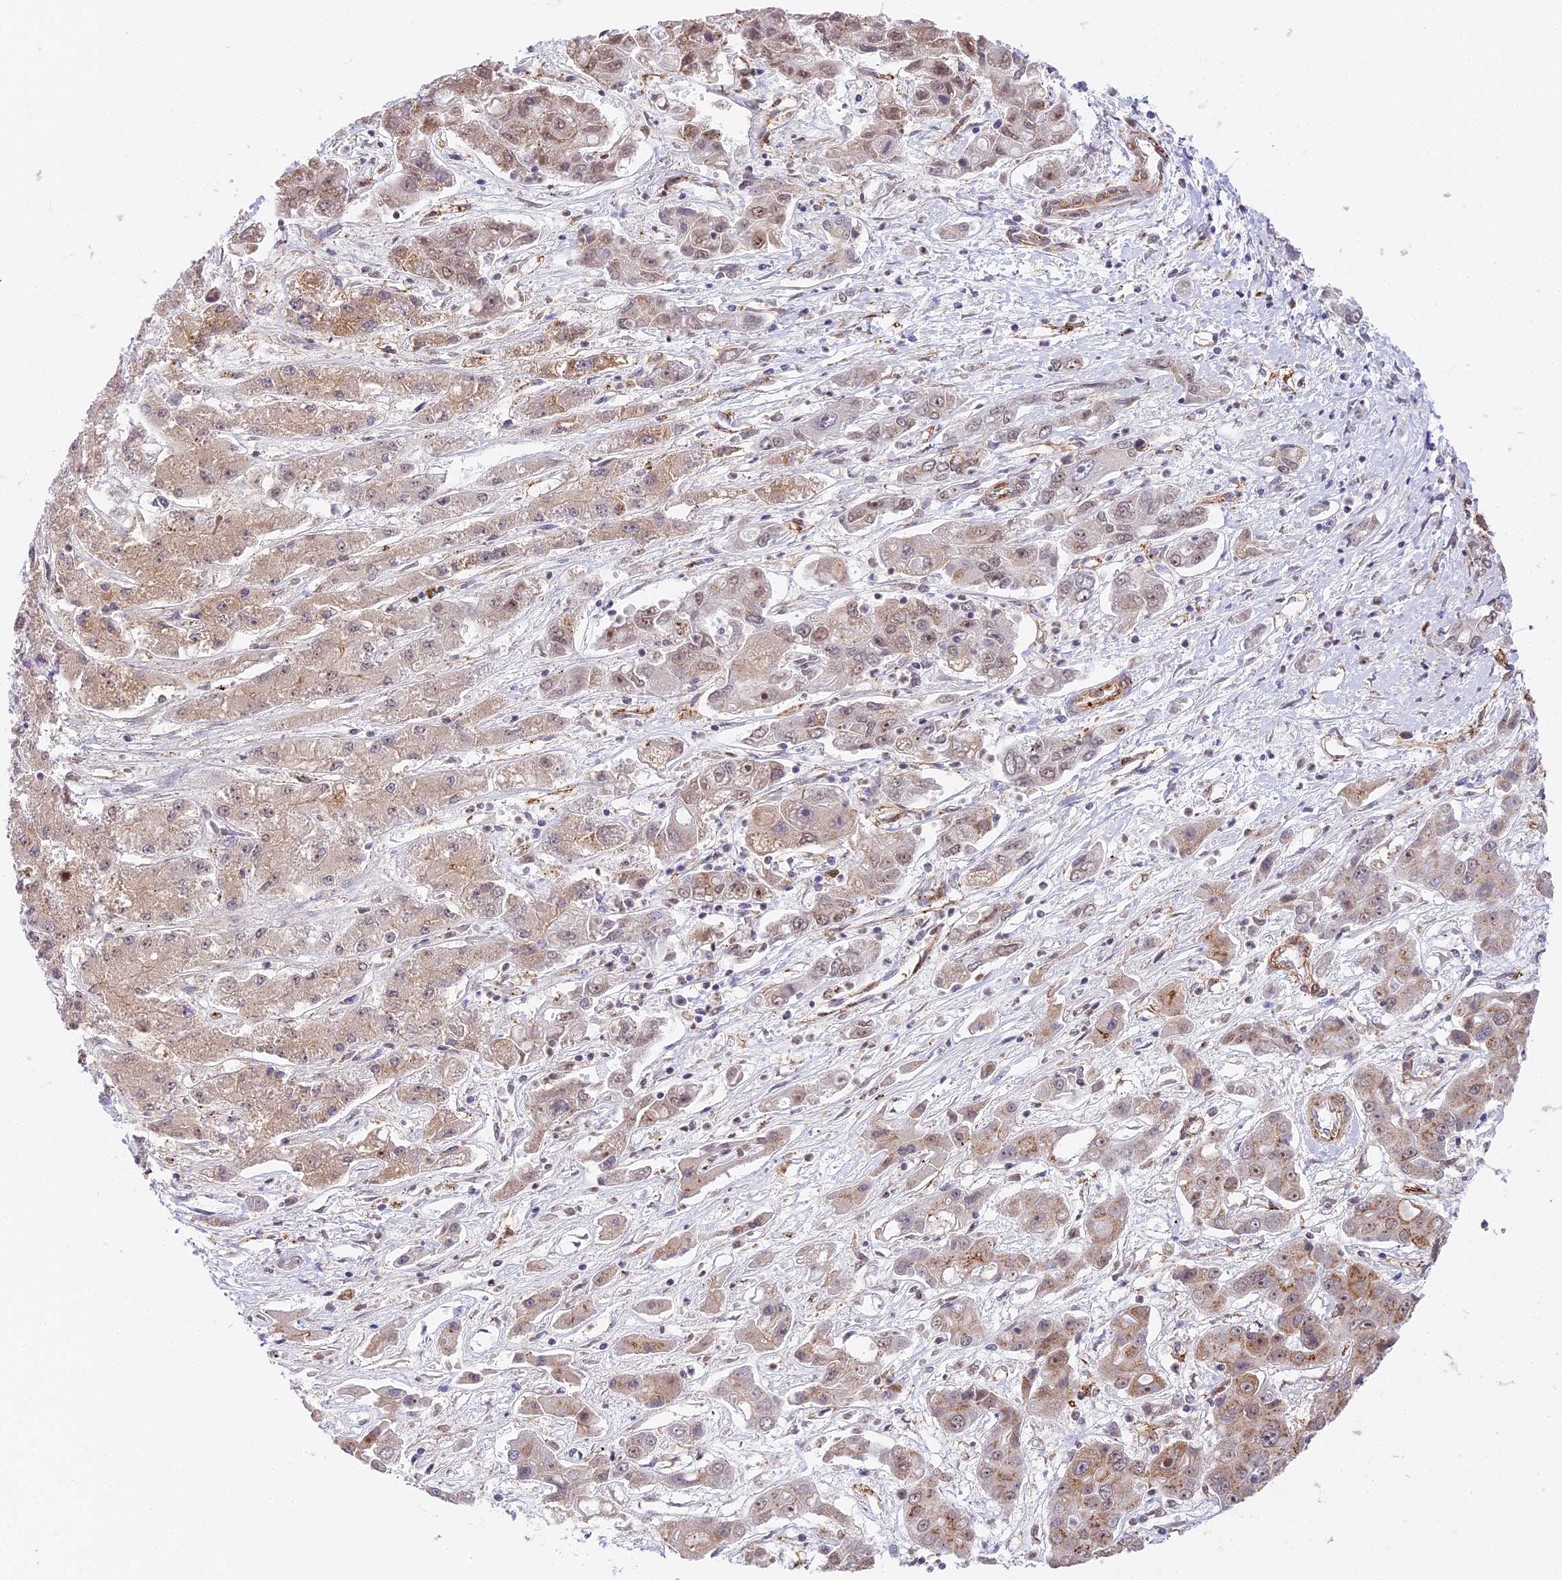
{"staining": {"intensity": "moderate", "quantity": "25%-75%", "location": "cytoplasmic/membranous"}, "tissue": "liver cancer", "cell_type": "Tumor cells", "image_type": "cancer", "snomed": [{"axis": "morphology", "description": "Cholangiocarcinoma"}, {"axis": "topography", "description": "Liver"}], "caption": "An image of human cholangiocarcinoma (liver) stained for a protein reveals moderate cytoplasmic/membranous brown staining in tumor cells.", "gene": "HEATR5B", "patient": {"sex": "male", "age": 67}}